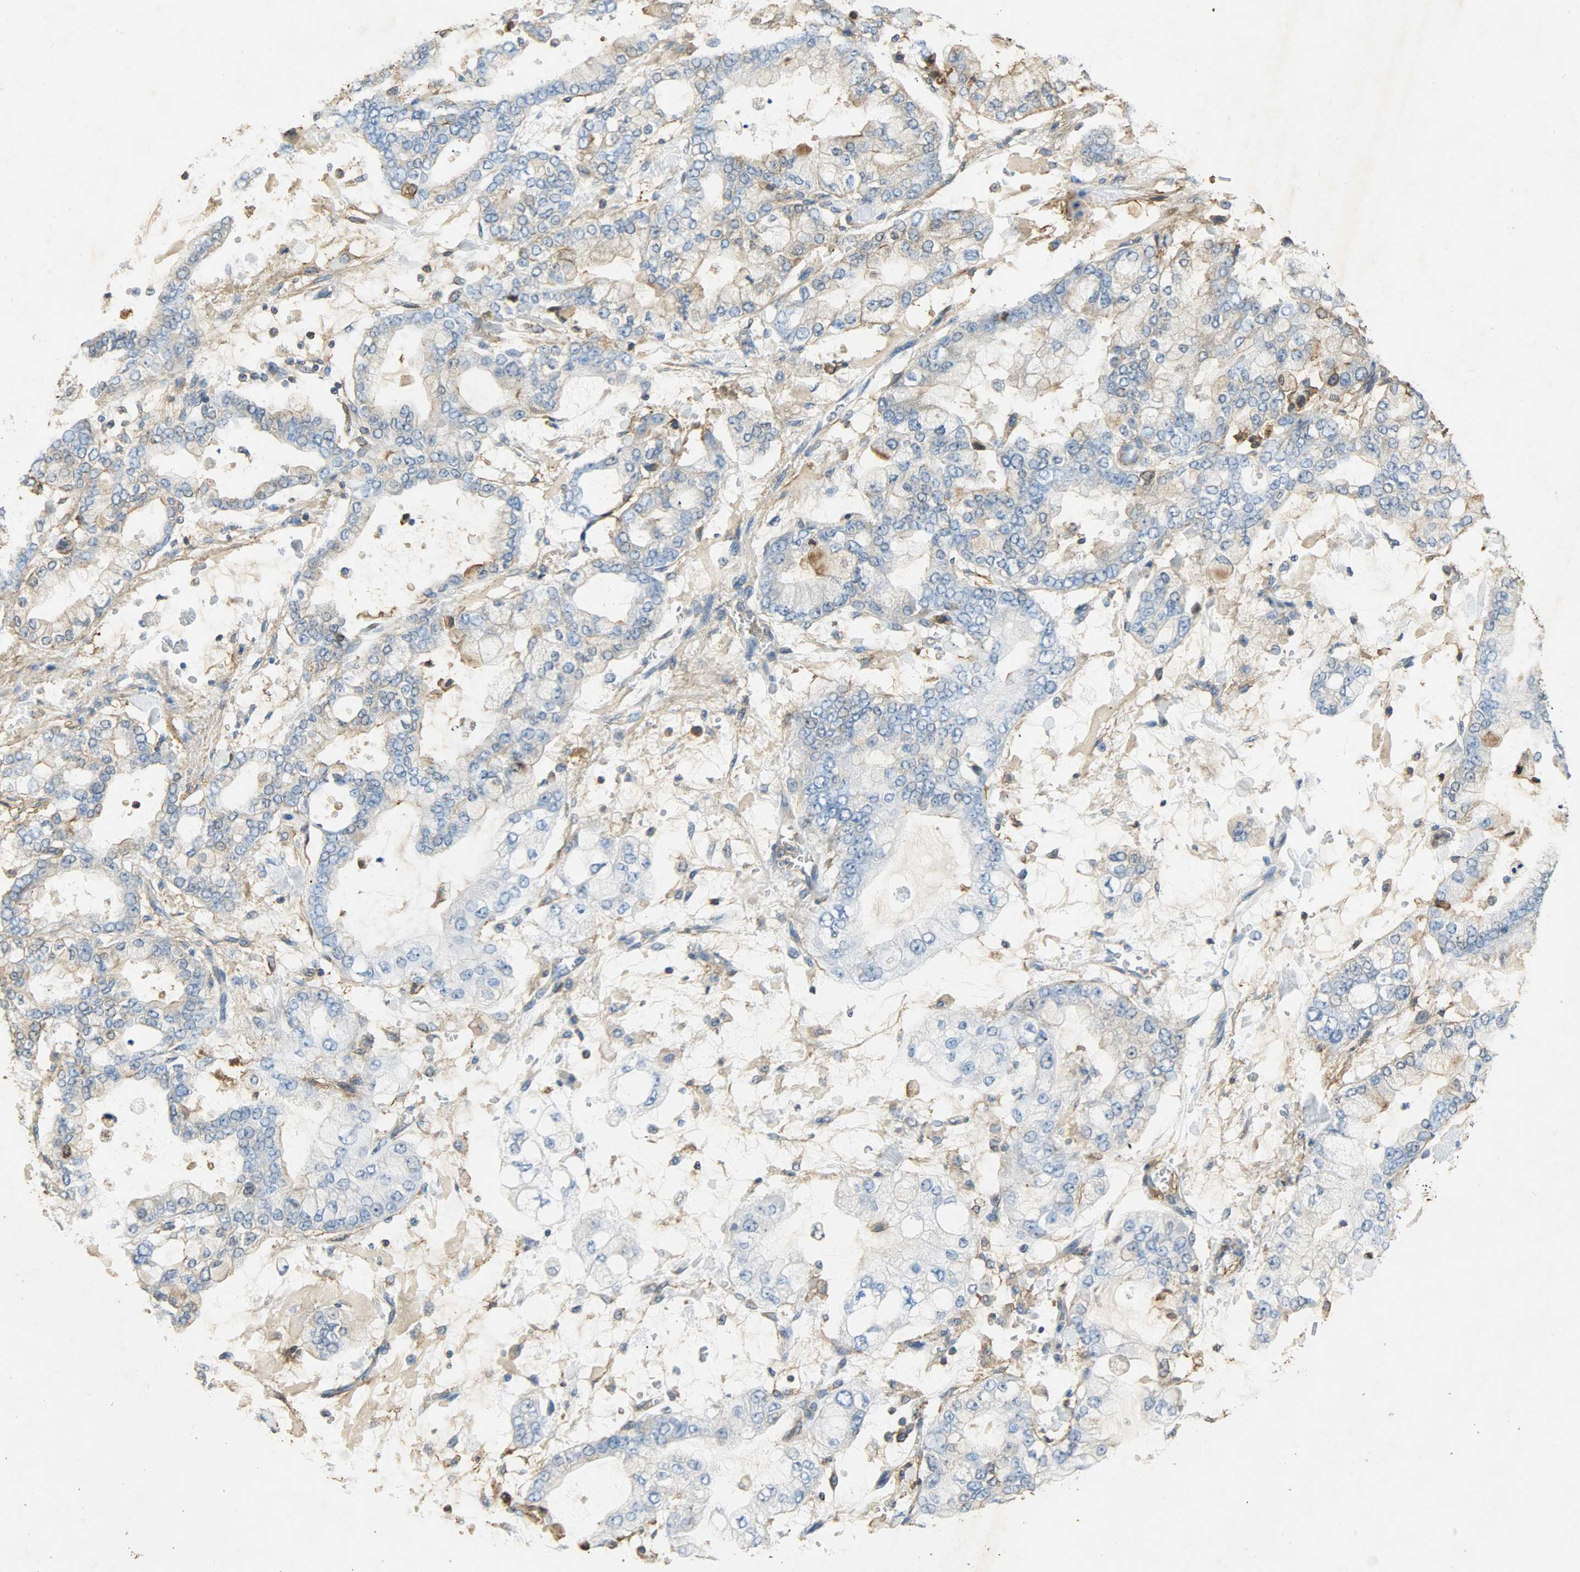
{"staining": {"intensity": "negative", "quantity": "none", "location": "none"}, "tissue": "stomach cancer", "cell_type": "Tumor cells", "image_type": "cancer", "snomed": [{"axis": "morphology", "description": "Normal tissue, NOS"}, {"axis": "morphology", "description": "Adenocarcinoma, NOS"}, {"axis": "topography", "description": "Stomach, upper"}, {"axis": "topography", "description": "Stomach"}], "caption": "Adenocarcinoma (stomach) stained for a protein using IHC displays no positivity tumor cells.", "gene": "ANXA6", "patient": {"sex": "male", "age": 76}}